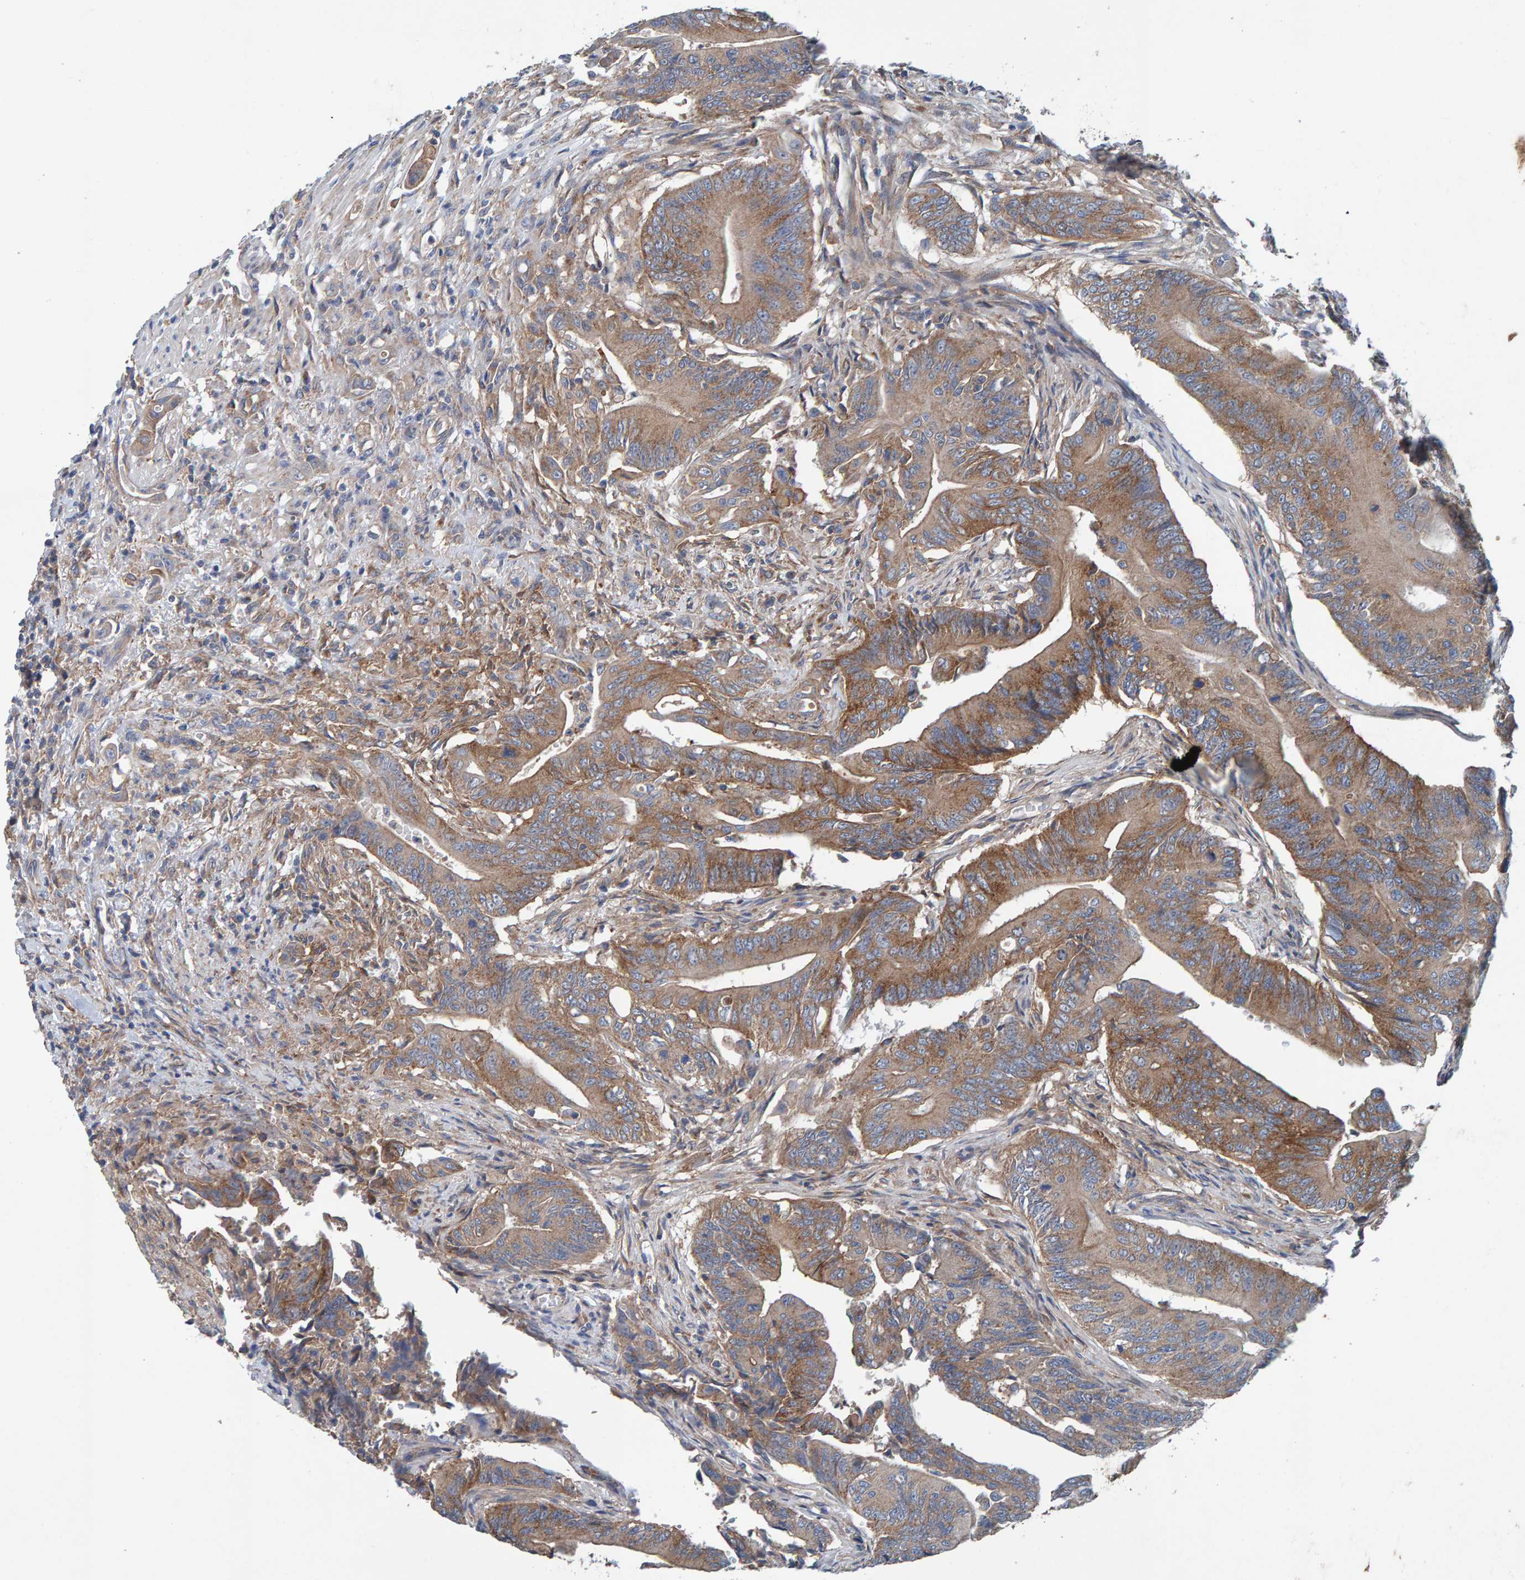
{"staining": {"intensity": "moderate", "quantity": ">75%", "location": "cytoplasmic/membranous"}, "tissue": "colorectal cancer", "cell_type": "Tumor cells", "image_type": "cancer", "snomed": [{"axis": "morphology", "description": "Adenoma, NOS"}, {"axis": "morphology", "description": "Adenocarcinoma, NOS"}, {"axis": "topography", "description": "Colon"}], "caption": "A brown stain highlights moderate cytoplasmic/membranous positivity of a protein in human colorectal adenoma tumor cells.", "gene": "MKLN1", "patient": {"sex": "male", "age": 79}}